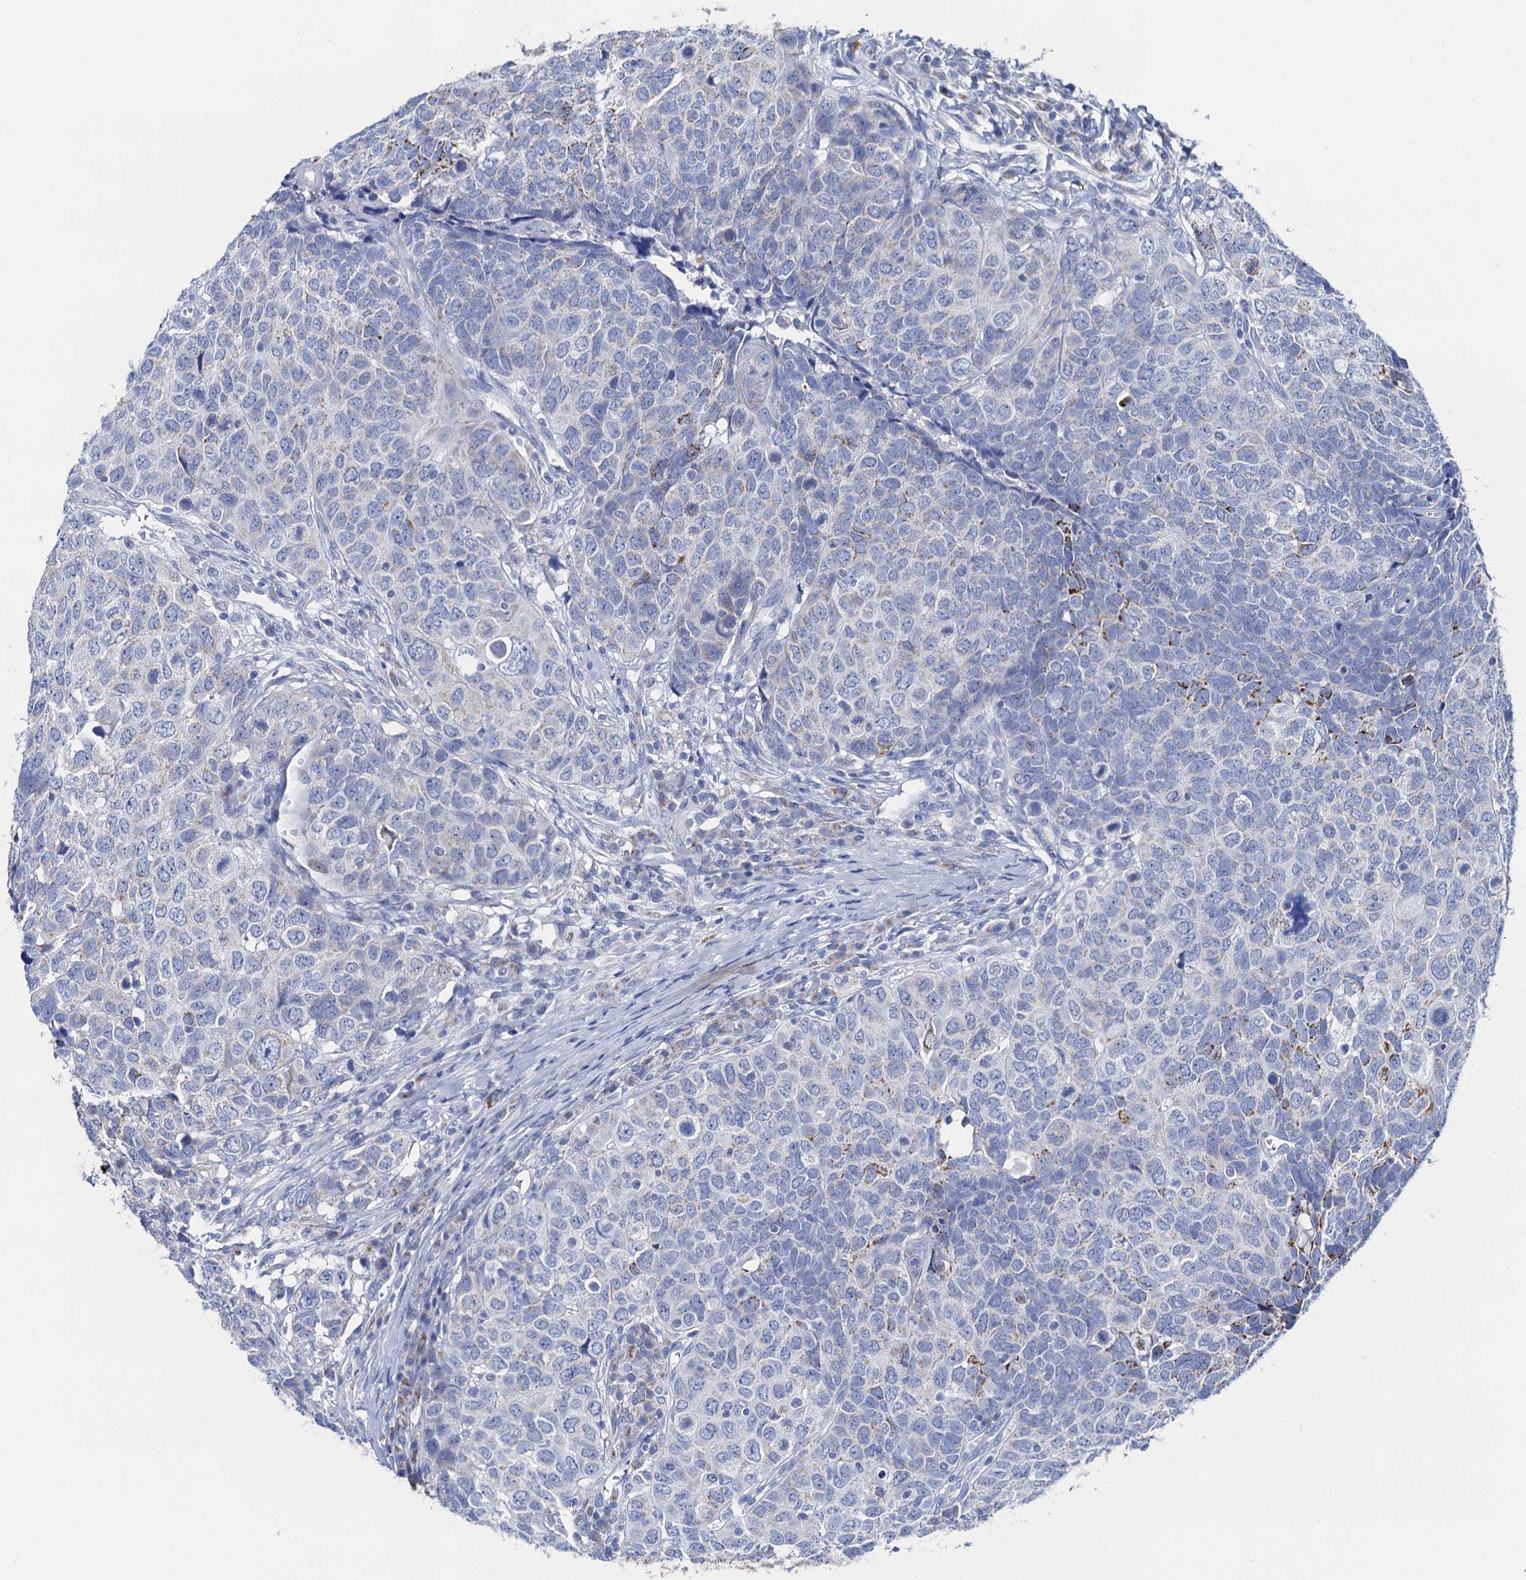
{"staining": {"intensity": "moderate", "quantity": "<25%", "location": "cytoplasmic/membranous"}, "tissue": "head and neck cancer", "cell_type": "Tumor cells", "image_type": "cancer", "snomed": [{"axis": "morphology", "description": "Squamous cell carcinoma, NOS"}, {"axis": "topography", "description": "Head-Neck"}], "caption": "A micrograph showing moderate cytoplasmic/membranous staining in about <25% of tumor cells in squamous cell carcinoma (head and neck), as visualized by brown immunohistochemical staining.", "gene": "ACADSB", "patient": {"sex": "male", "age": 66}}